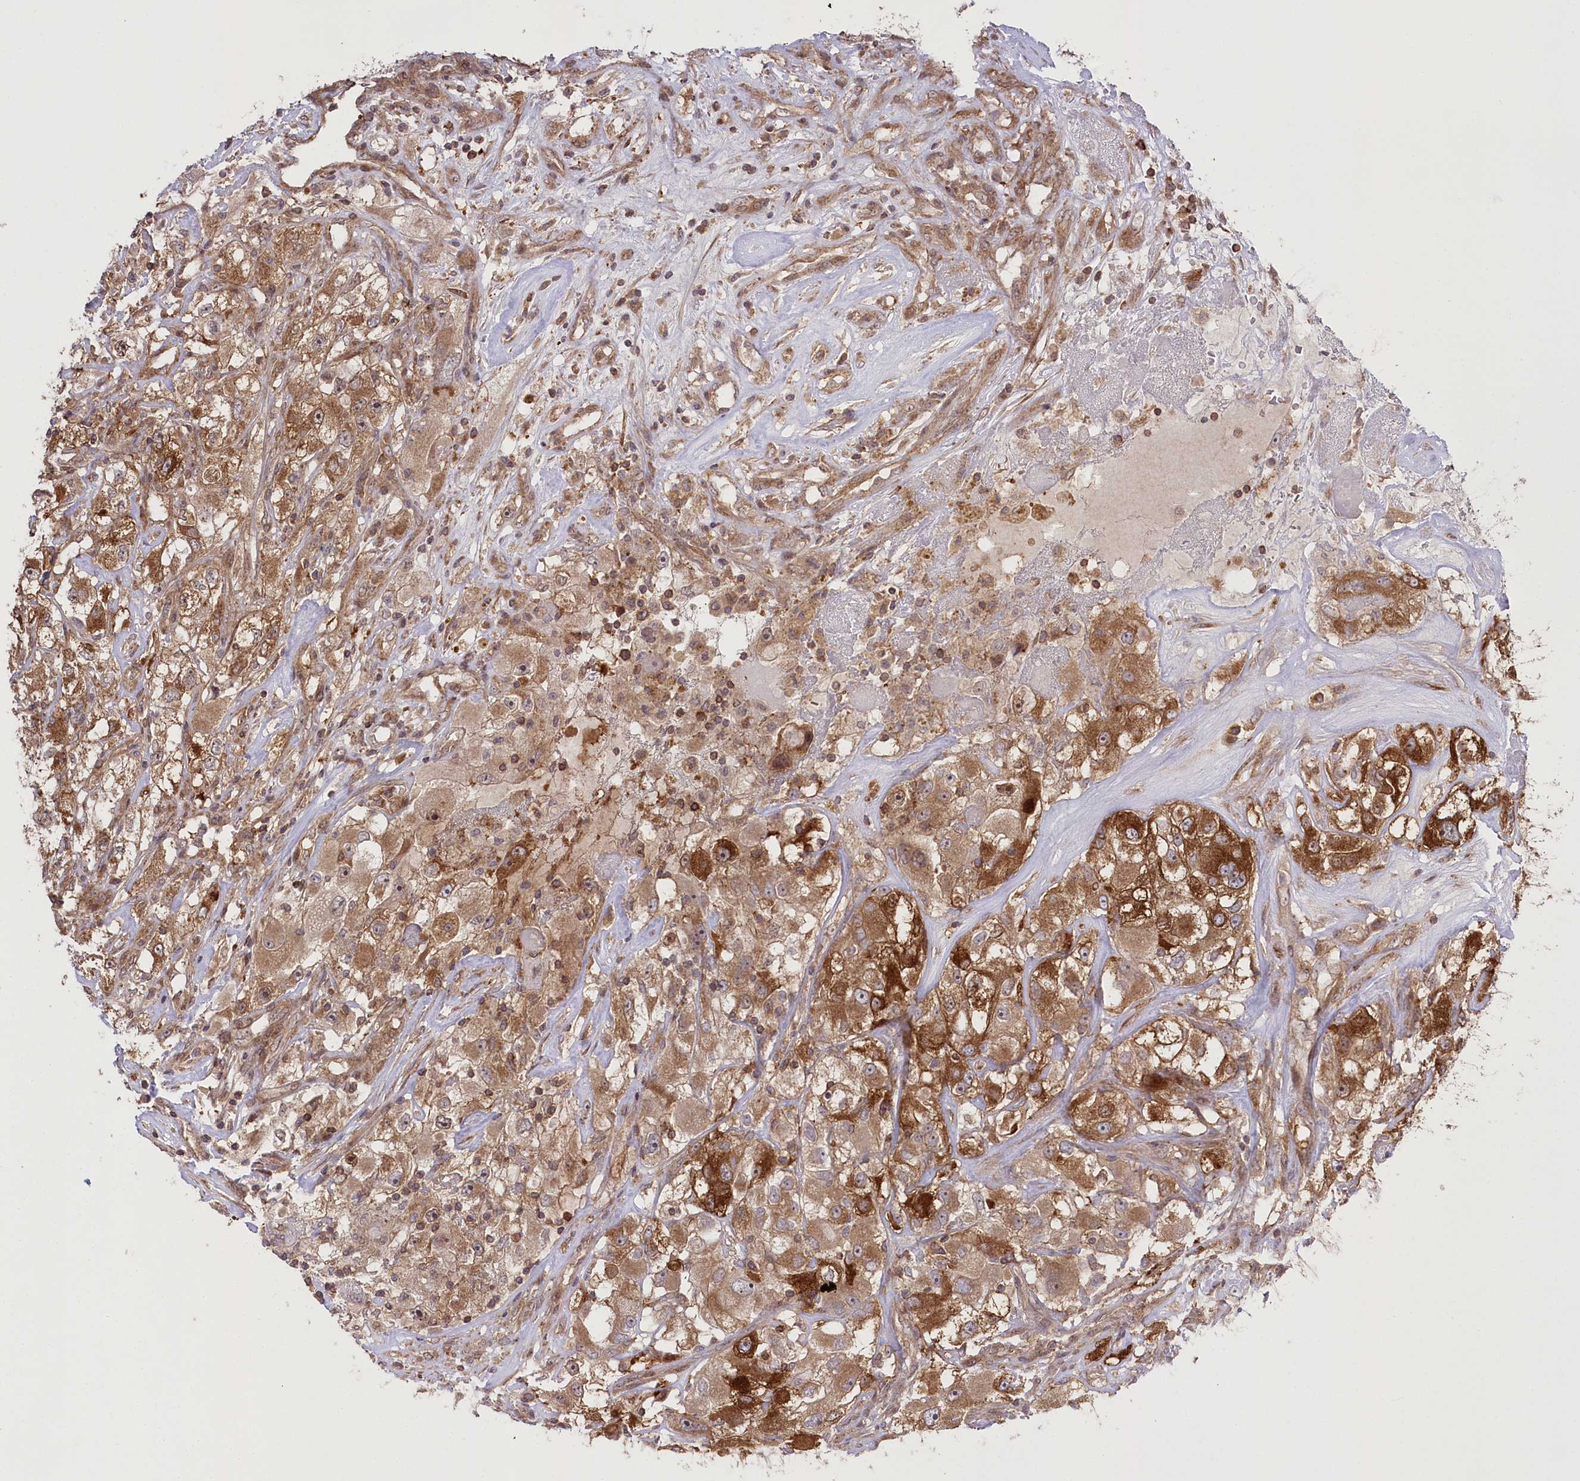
{"staining": {"intensity": "strong", "quantity": ">75%", "location": "cytoplasmic/membranous"}, "tissue": "renal cancer", "cell_type": "Tumor cells", "image_type": "cancer", "snomed": [{"axis": "morphology", "description": "Adenocarcinoma, NOS"}, {"axis": "topography", "description": "Kidney"}], "caption": "Tumor cells demonstrate strong cytoplasmic/membranous expression in approximately >75% of cells in renal cancer (adenocarcinoma). (DAB IHC, brown staining for protein, blue staining for nuclei).", "gene": "CCDC91", "patient": {"sex": "female", "age": 52}}